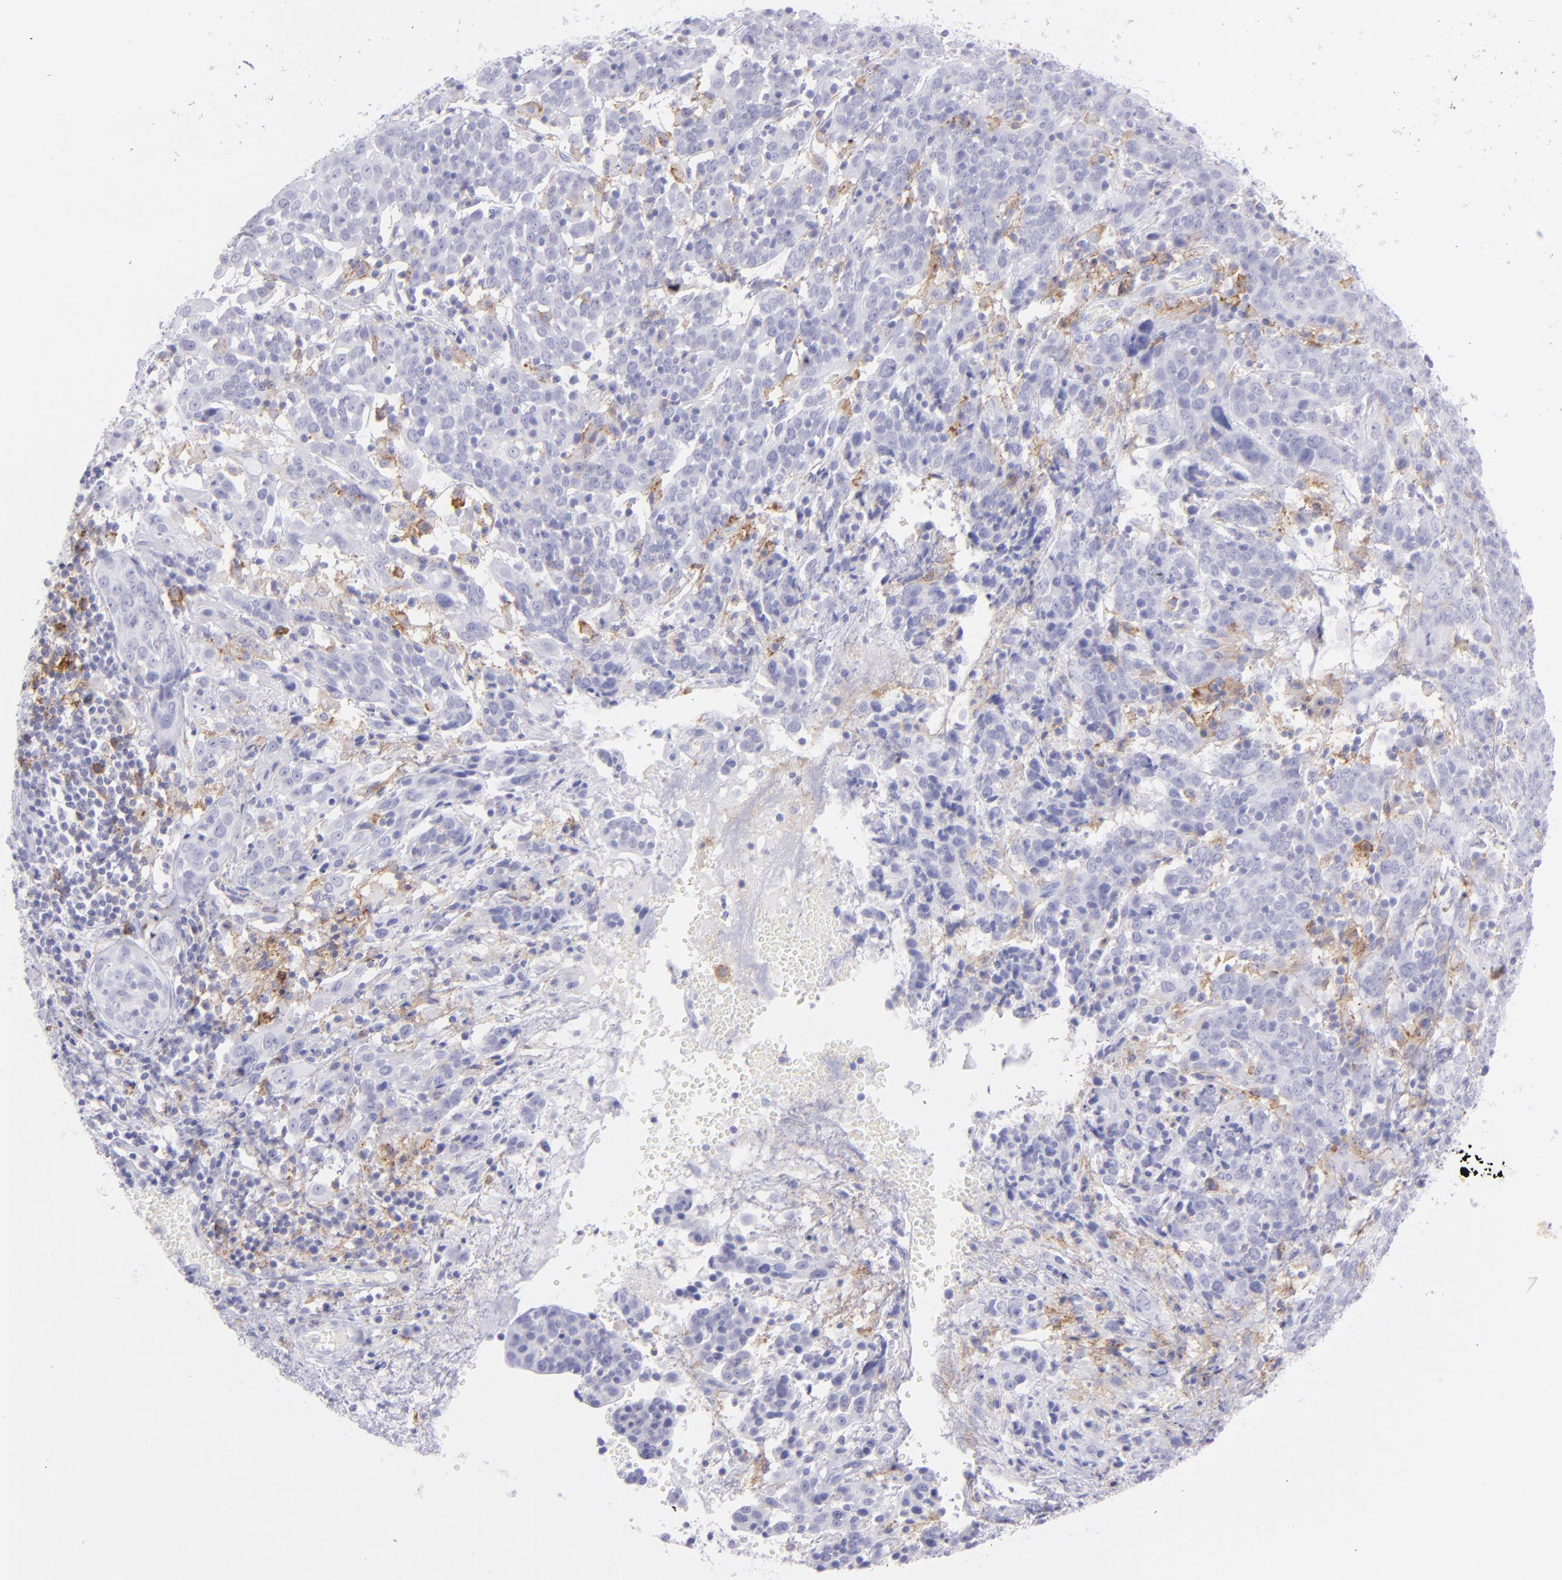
{"staining": {"intensity": "negative", "quantity": "none", "location": "none"}, "tissue": "cervical cancer", "cell_type": "Tumor cells", "image_type": "cancer", "snomed": [{"axis": "morphology", "description": "Normal tissue, NOS"}, {"axis": "morphology", "description": "Squamous cell carcinoma, NOS"}, {"axis": "topography", "description": "Cervix"}], "caption": "Immunohistochemical staining of cervical cancer demonstrates no significant positivity in tumor cells.", "gene": "CD72", "patient": {"sex": "female", "age": 67}}